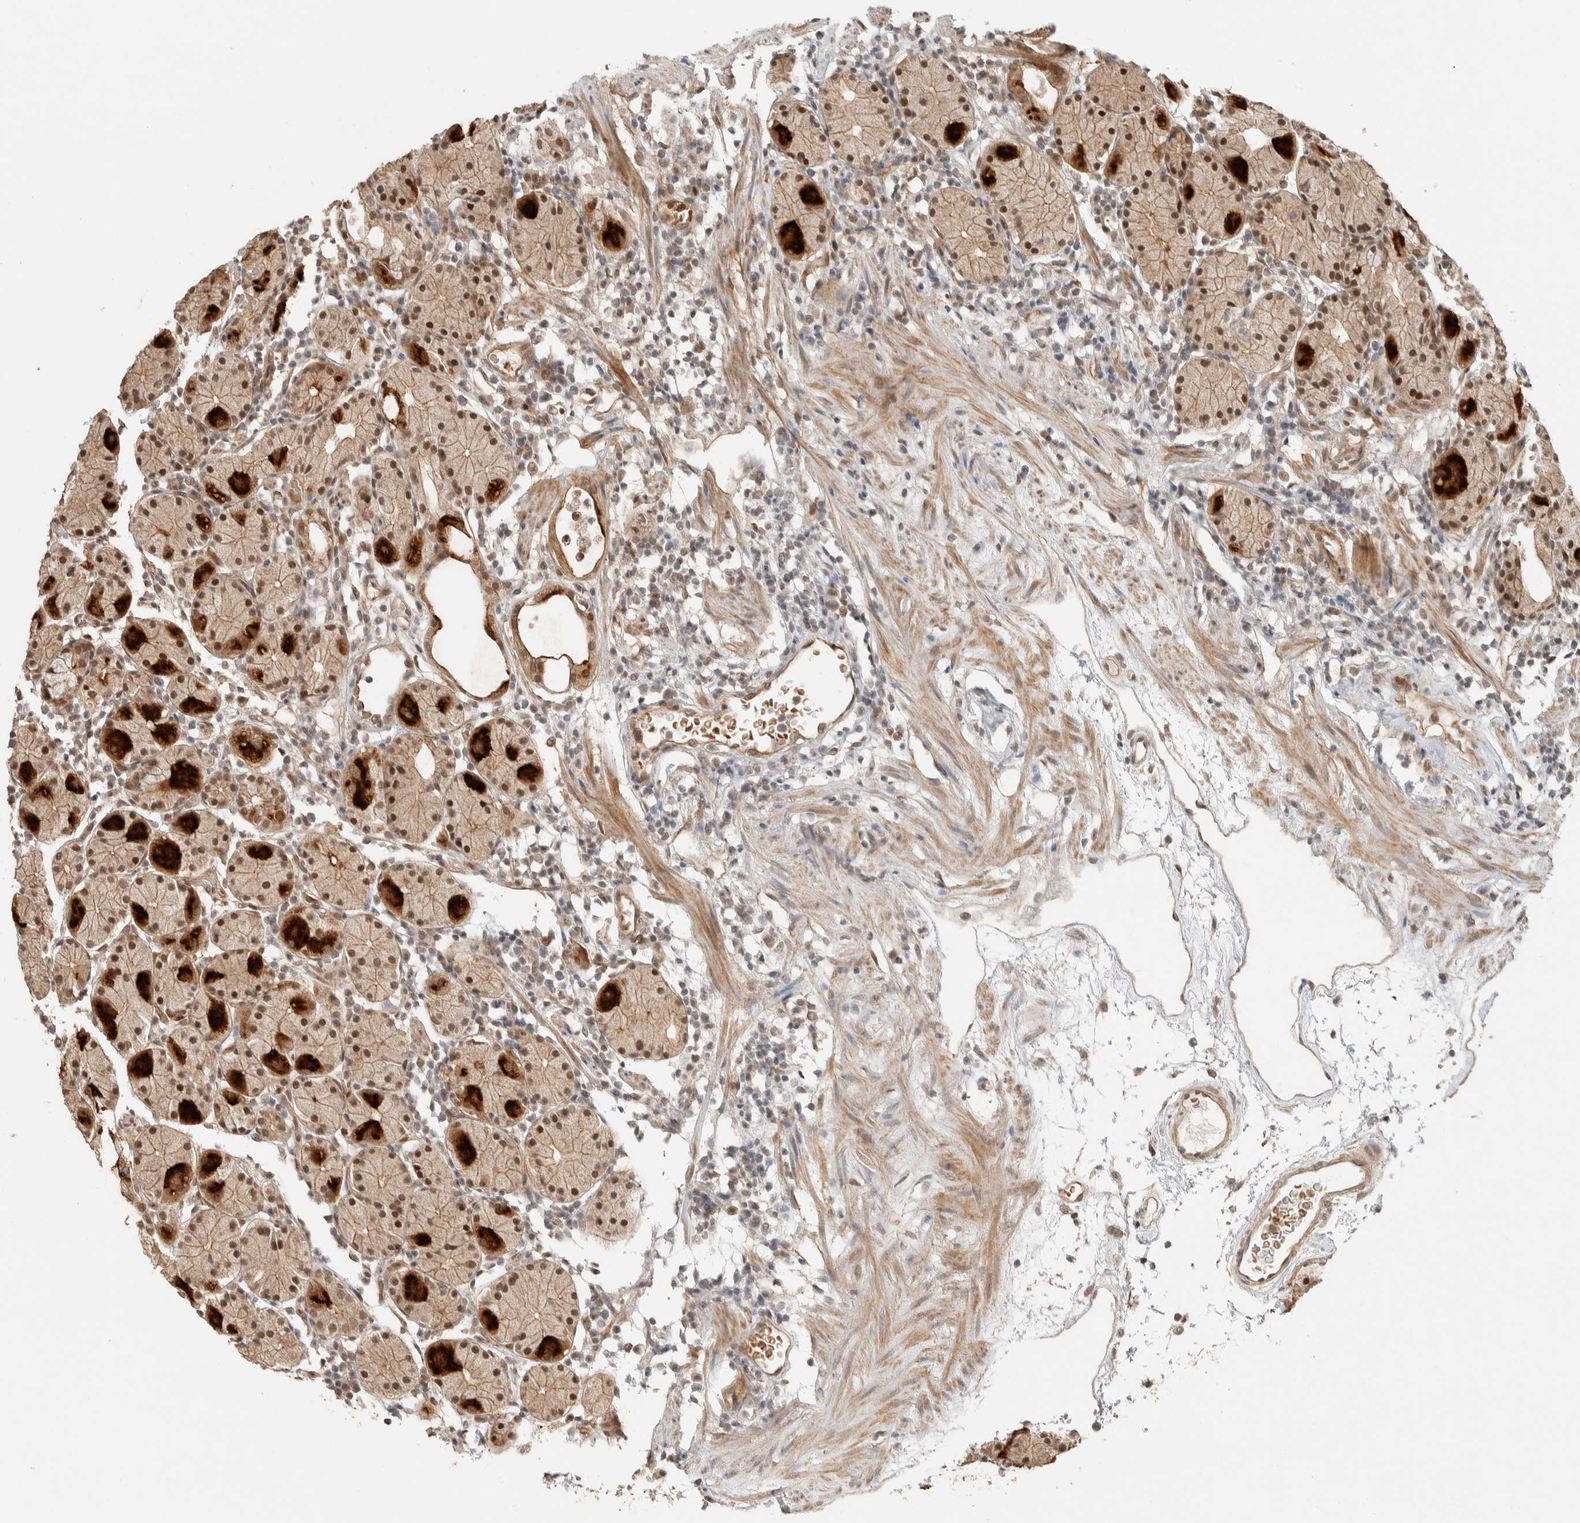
{"staining": {"intensity": "strong", "quantity": "25%-75%", "location": "cytoplasmic/membranous,nuclear"}, "tissue": "stomach", "cell_type": "Glandular cells", "image_type": "normal", "snomed": [{"axis": "morphology", "description": "Normal tissue, NOS"}, {"axis": "topography", "description": "Stomach"}, {"axis": "topography", "description": "Stomach, lower"}], "caption": "Strong cytoplasmic/membranous,nuclear positivity is appreciated in approximately 25%-75% of glandular cells in unremarkable stomach.", "gene": "ZBTB2", "patient": {"sex": "female", "age": 75}}